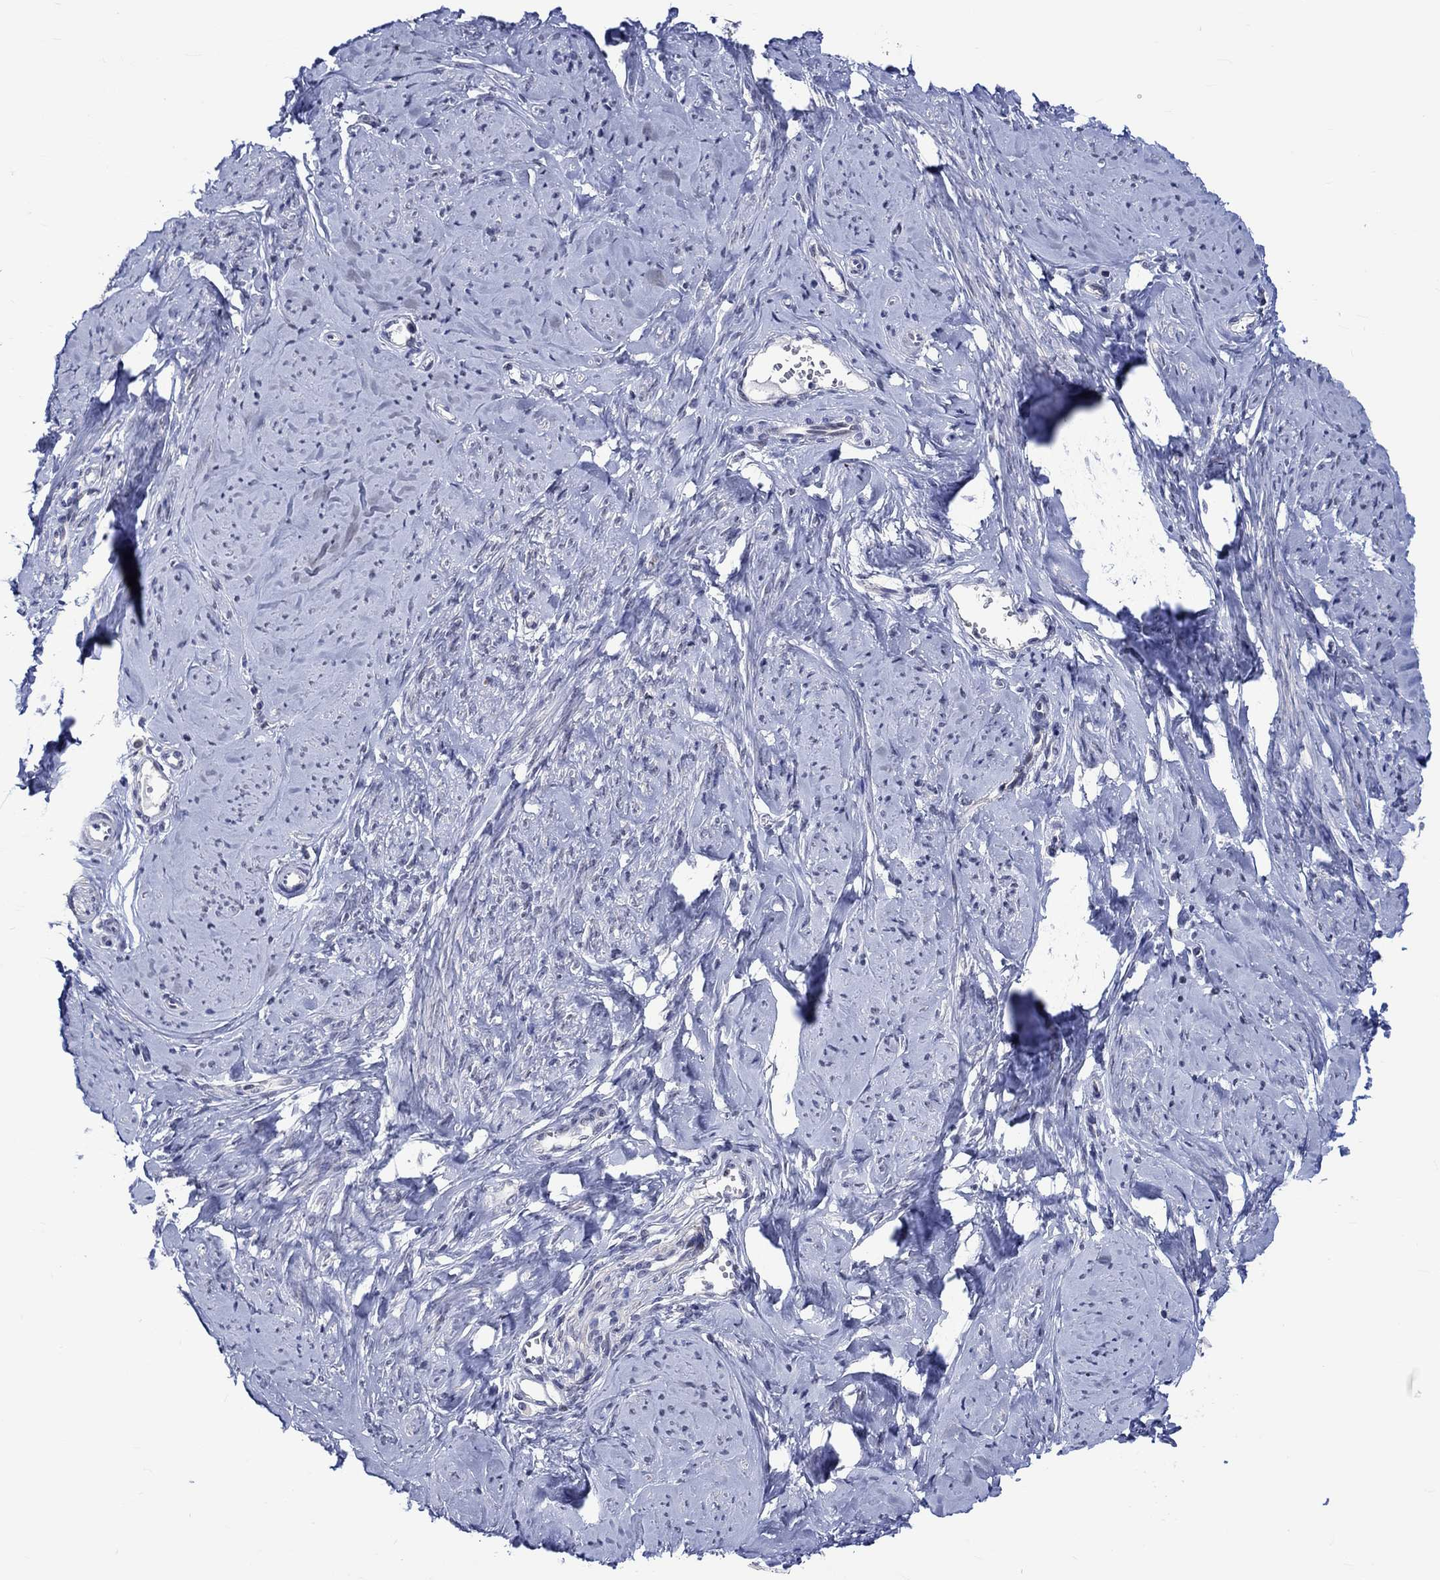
{"staining": {"intensity": "weak", "quantity": "<25%", "location": "cytoplasmic/membranous"}, "tissue": "smooth muscle", "cell_type": "Smooth muscle cells", "image_type": "normal", "snomed": [{"axis": "morphology", "description": "Normal tissue, NOS"}, {"axis": "topography", "description": "Smooth muscle"}], "caption": "Immunohistochemistry (IHC) photomicrograph of unremarkable smooth muscle: human smooth muscle stained with DAB (3,3'-diaminobenzidine) exhibits no significant protein positivity in smooth muscle cells. Nuclei are stained in blue.", "gene": "E2F8", "patient": {"sex": "female", "age": 48}}